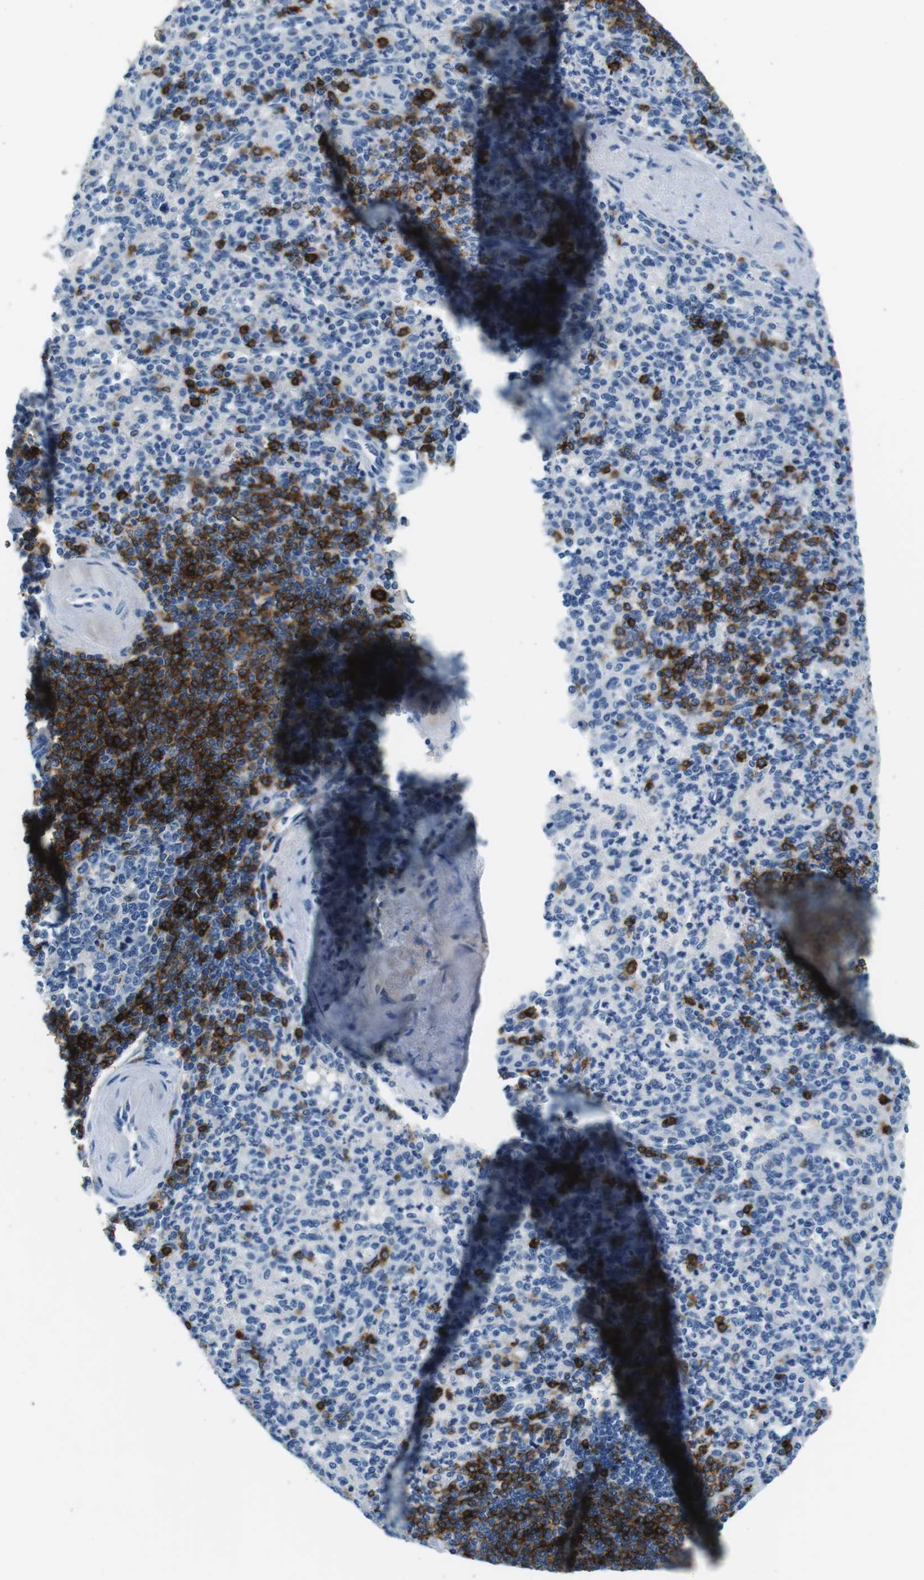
{"staining": {"intensity": "weak", "quantity": "<25%", "location": "cytoplasmic/membranous"}, "tissue": "spleen", "cell_type": "Cells in red pulp", "image_type": "normal", "snomed": [{"axis": "morphology", "description": "Normal tissue, NOS"}, {"axis": "topography", "description": "Spleen"}], "caption": "IHC of normal human spleen demonstrates no positivity in cells in red pulp.", "gene": "IGHD", "patient": {"sex": "female", "age": 74}}